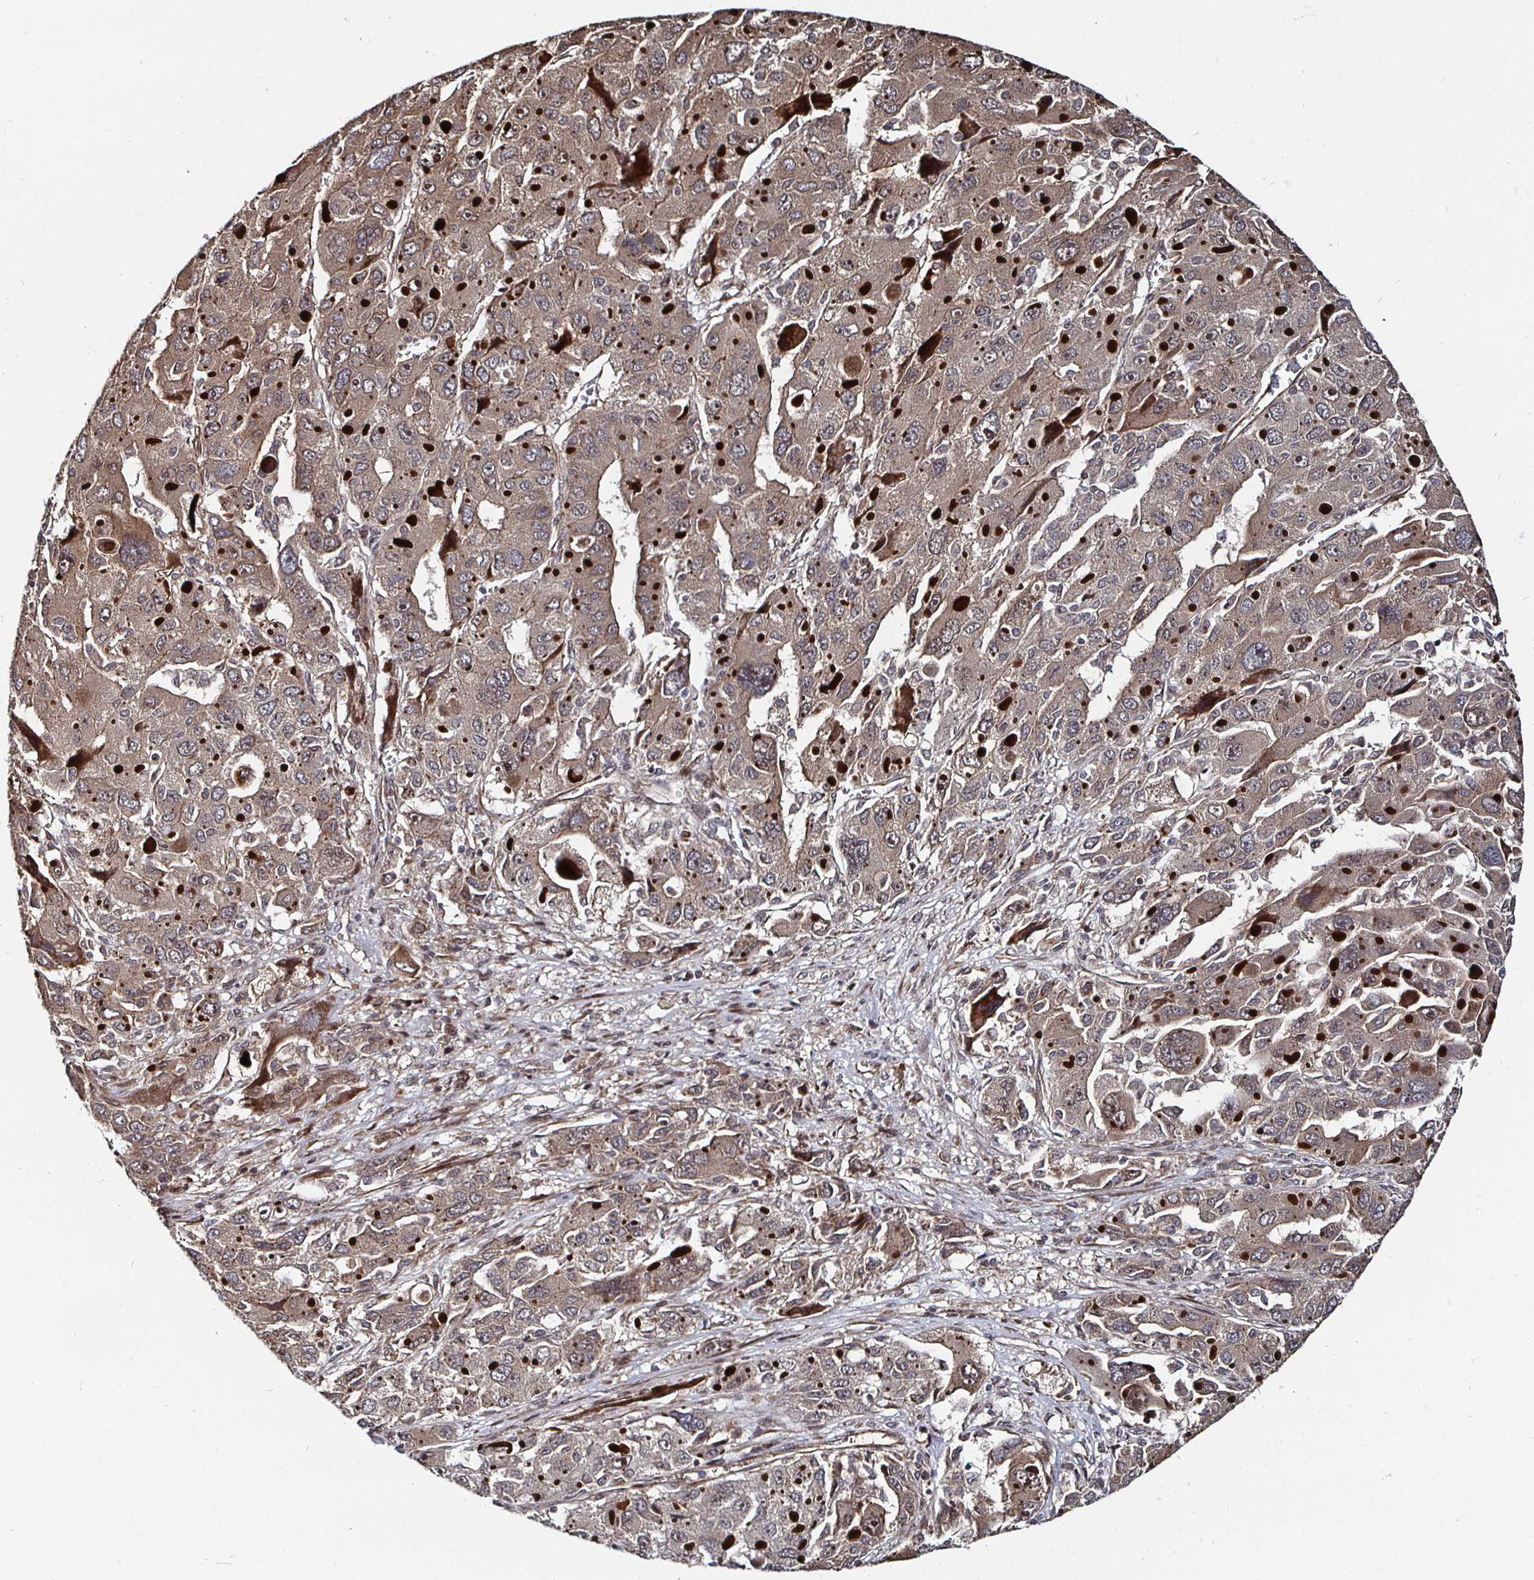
{"staining": {"intensity": "moderate", "quantity": ">75%", "location": "cytoplasmic/membranous"}, "tissue": "liver cancer", "cell_type": "Tumor cells", "image_type": "cancer", "snomed": [{"axis": "morphology", "description": "Carcinoma, Hepatocellular, NOS"}, {"axis": "topography", "description": "Liver"}], "caption": "A brown stain labels moderate cytoplasmic/membranous positivity of a protein in liver hepatocellular carcinoma tumor cells. Using DAB (brown) and hematoxylin (blue) stains, captured at high magnification using brightfield microscopy.", "gene": "TBKBP1", "patient": {"sex": "female", "age": 41}}